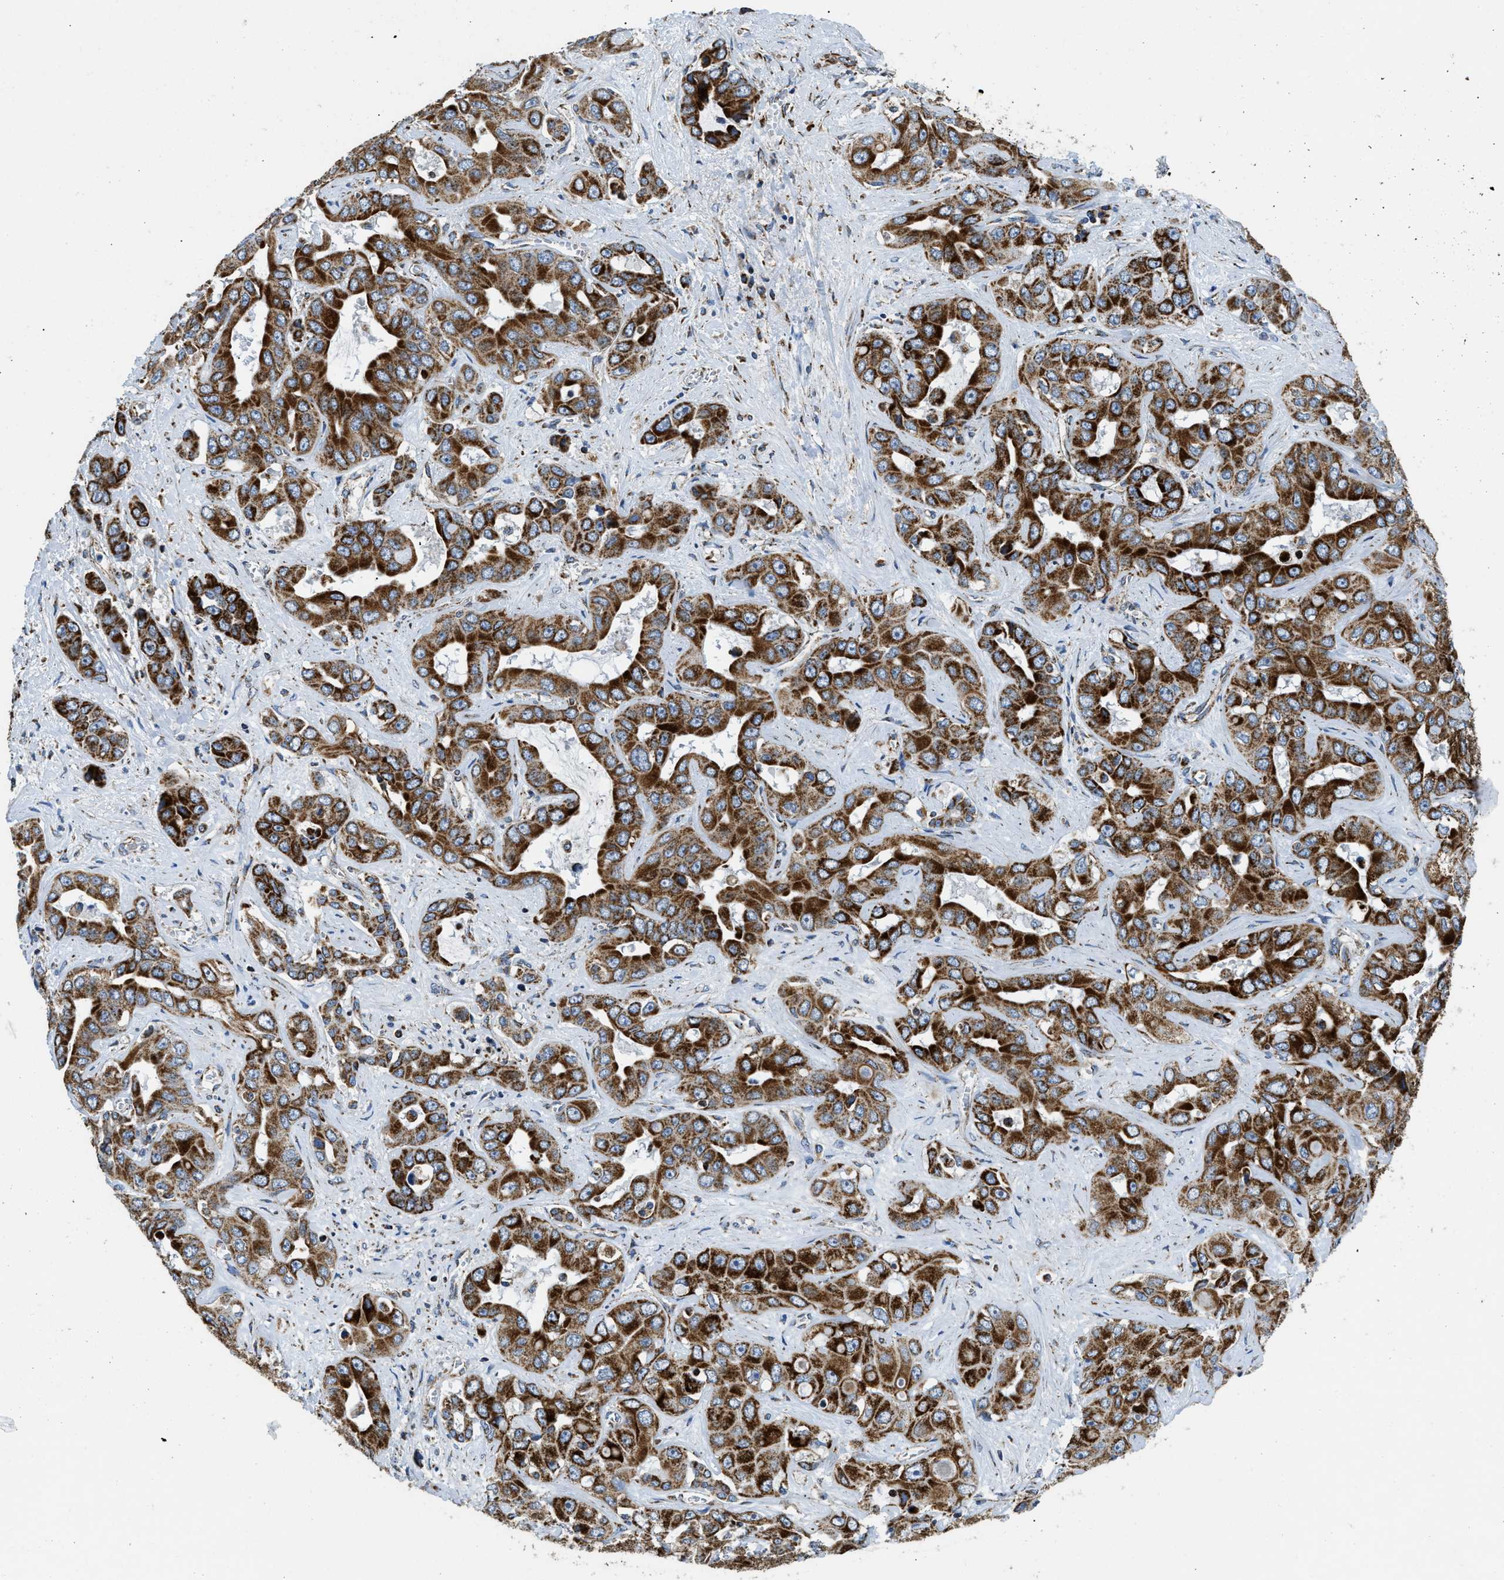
{"staining": {"intensity": "strong", "quantity": ">75%", "location": "cytoplasmic/membranous"}, "tissue": "liver cancer", "cell_type": "Tumor cells", "image_type": "cancer", "snomed": [{"axis": "morphology", "description": "Cholangiocarcinoma"}, {"axis": "topography", "description": "Liver"}], "caption": "A micrograph showing strong cytoplasmic/membranous staining in about >75% of tumor cells in cholangiocarcinoma (liver), as visualized by brown immunohistochemical staining.", "gene": "STK33", "patient": {"sex": "female", "age": 52}}